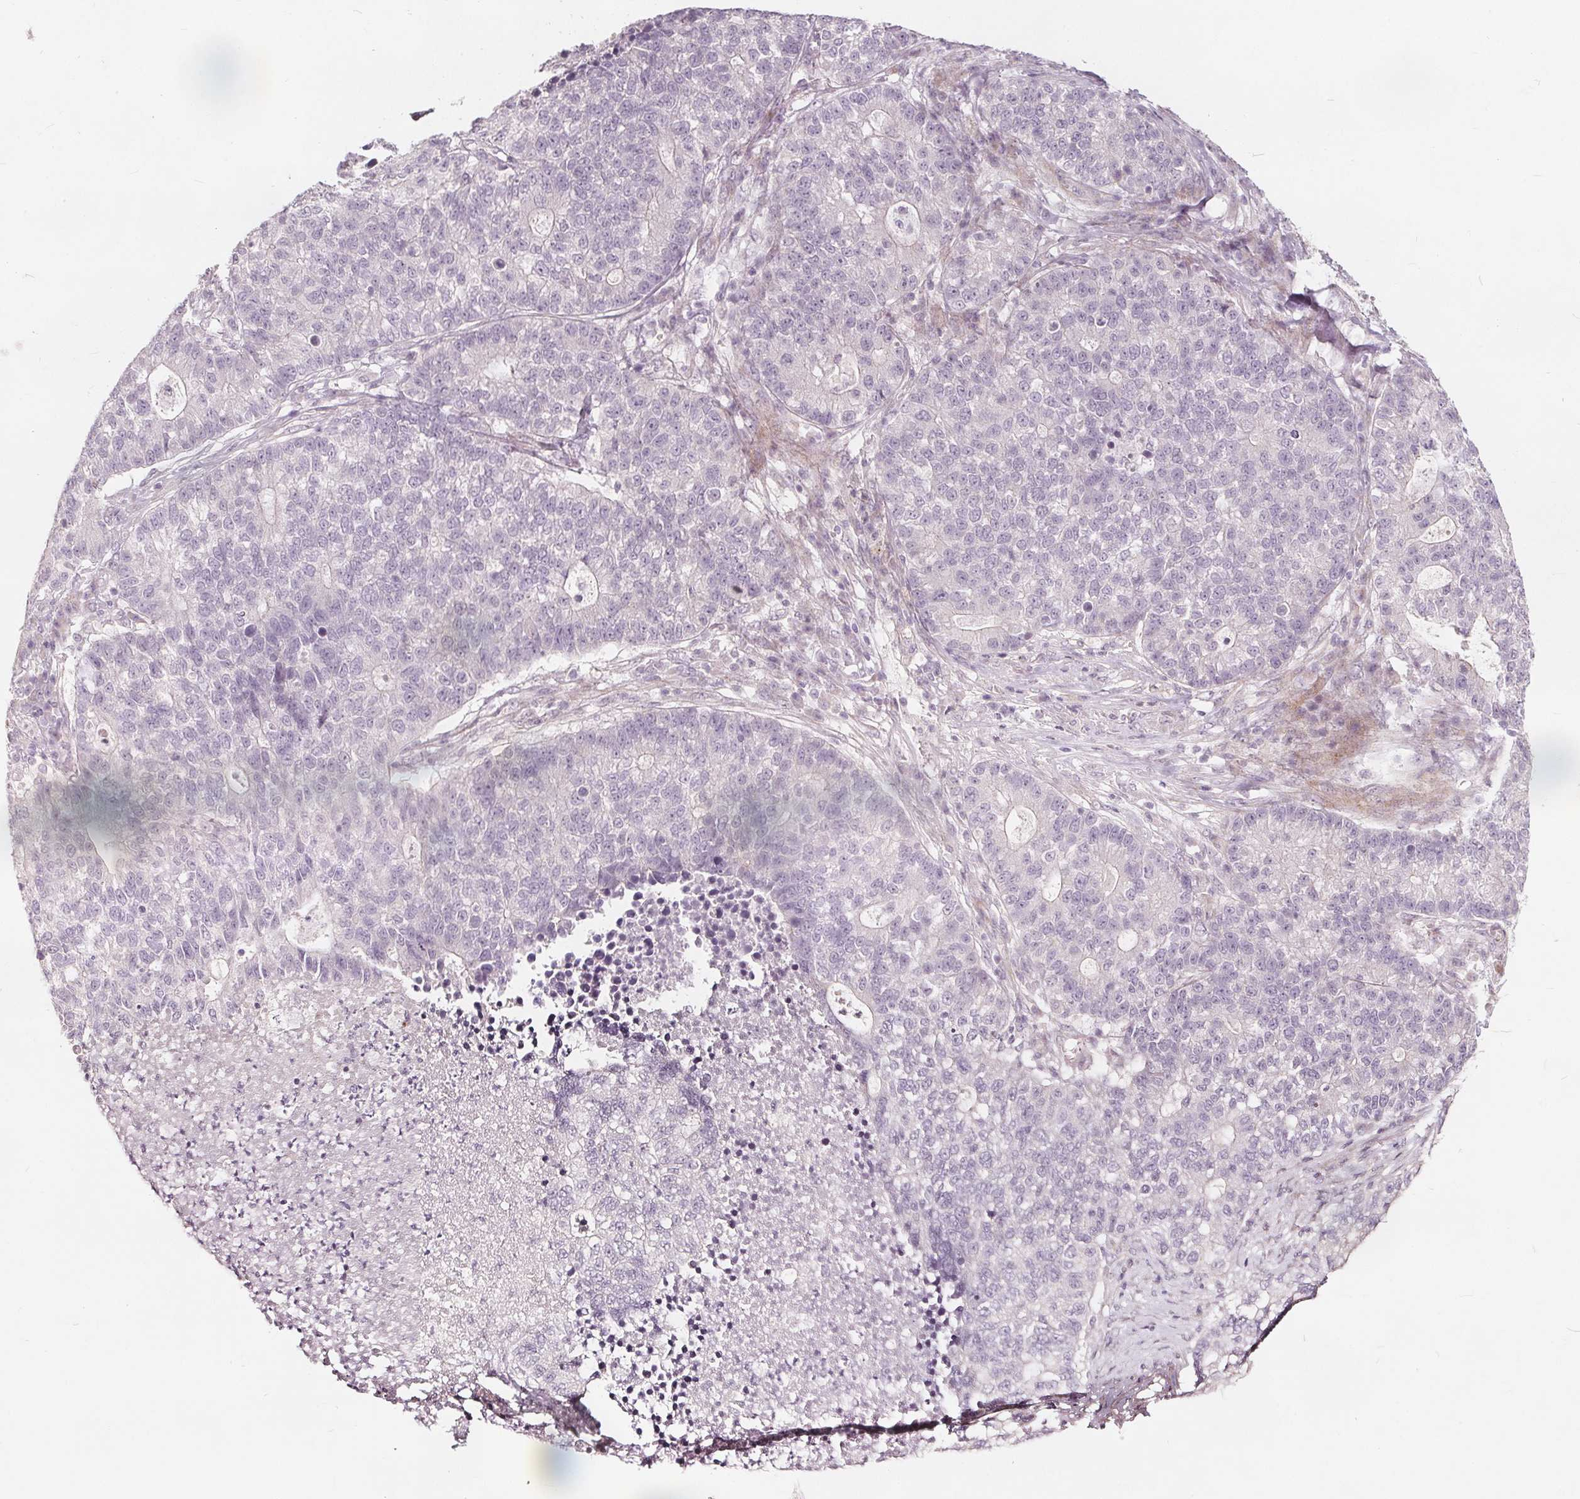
{"staining": {"intensity": "negative", "quantity": "none", "location": "none"}, "tissue": "lung cancer", "cell_type": "Tumor cells", "image_type": "cancer", "snomed": [{"axis": "morphology", "description": "Adenocarcinoma, NOS"}, {"axis": "topography", "description": "Lung"}], "caption": "An IHC histopathology image of lung adenocarcinoma is shown. There is no staining in tumor cells of lung adenocarcinoma.", "gene": "PTPRT", "patient": {"sex": "male", "age": 57}}